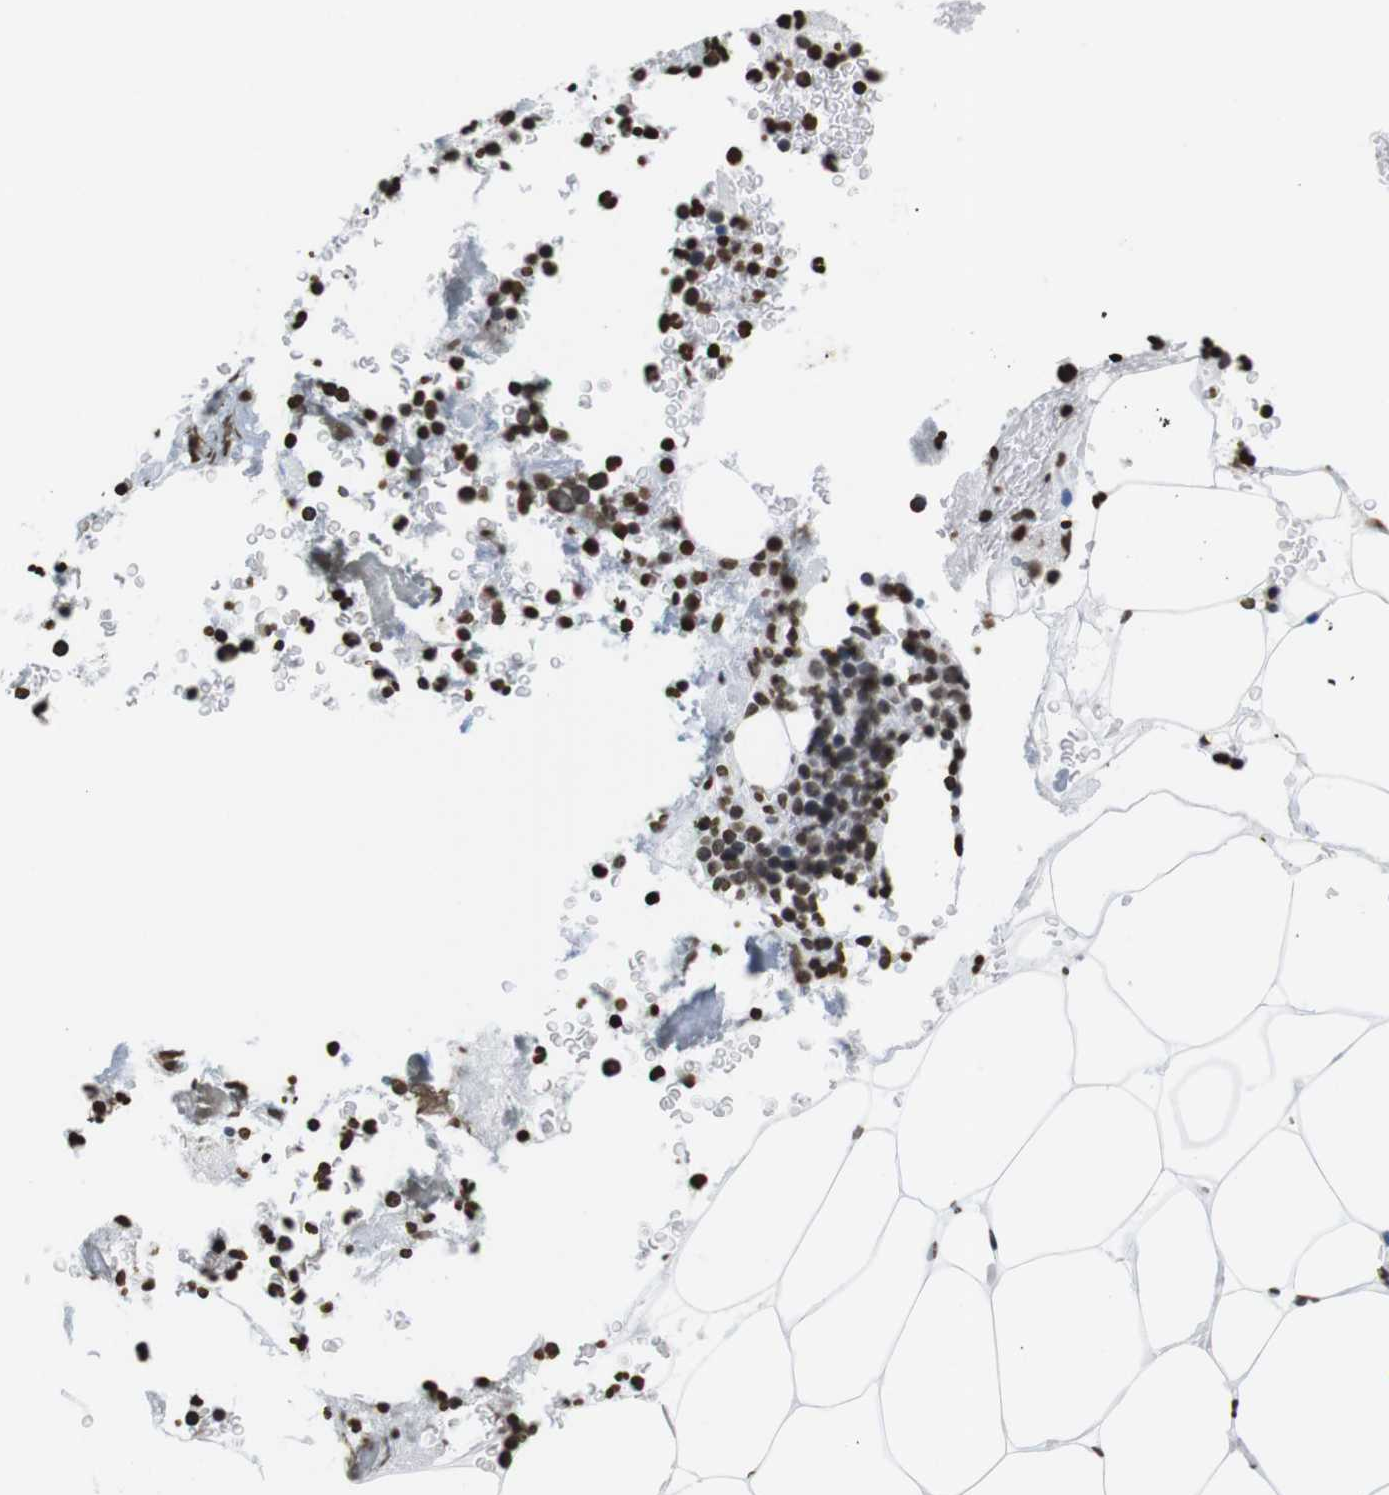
{"staining": {"intensity": "strong", "quantity": ">75%", "location": "nuclear"}, "tissue": "bone marrow", "cell_type": "Hematopoietic cells", "image_type": "normal", "snomed": [{"axis": "morphology", "description": "Normal tissue, NOS"}, {"axis": "topography", "description": "Bone marrow"}], "caption": "A high-resolution histopathology image shows IHC staining of unremarkable bone marrow, which demonstrates strong nuclear positivity in approximately >75% of hematopoietic cells. Using DAB (brown) and hematoxylin (blue) stains, captured at high magnification using brightfield microscopy.", "gene": "BSX", "patient": {"sex": "male"}}